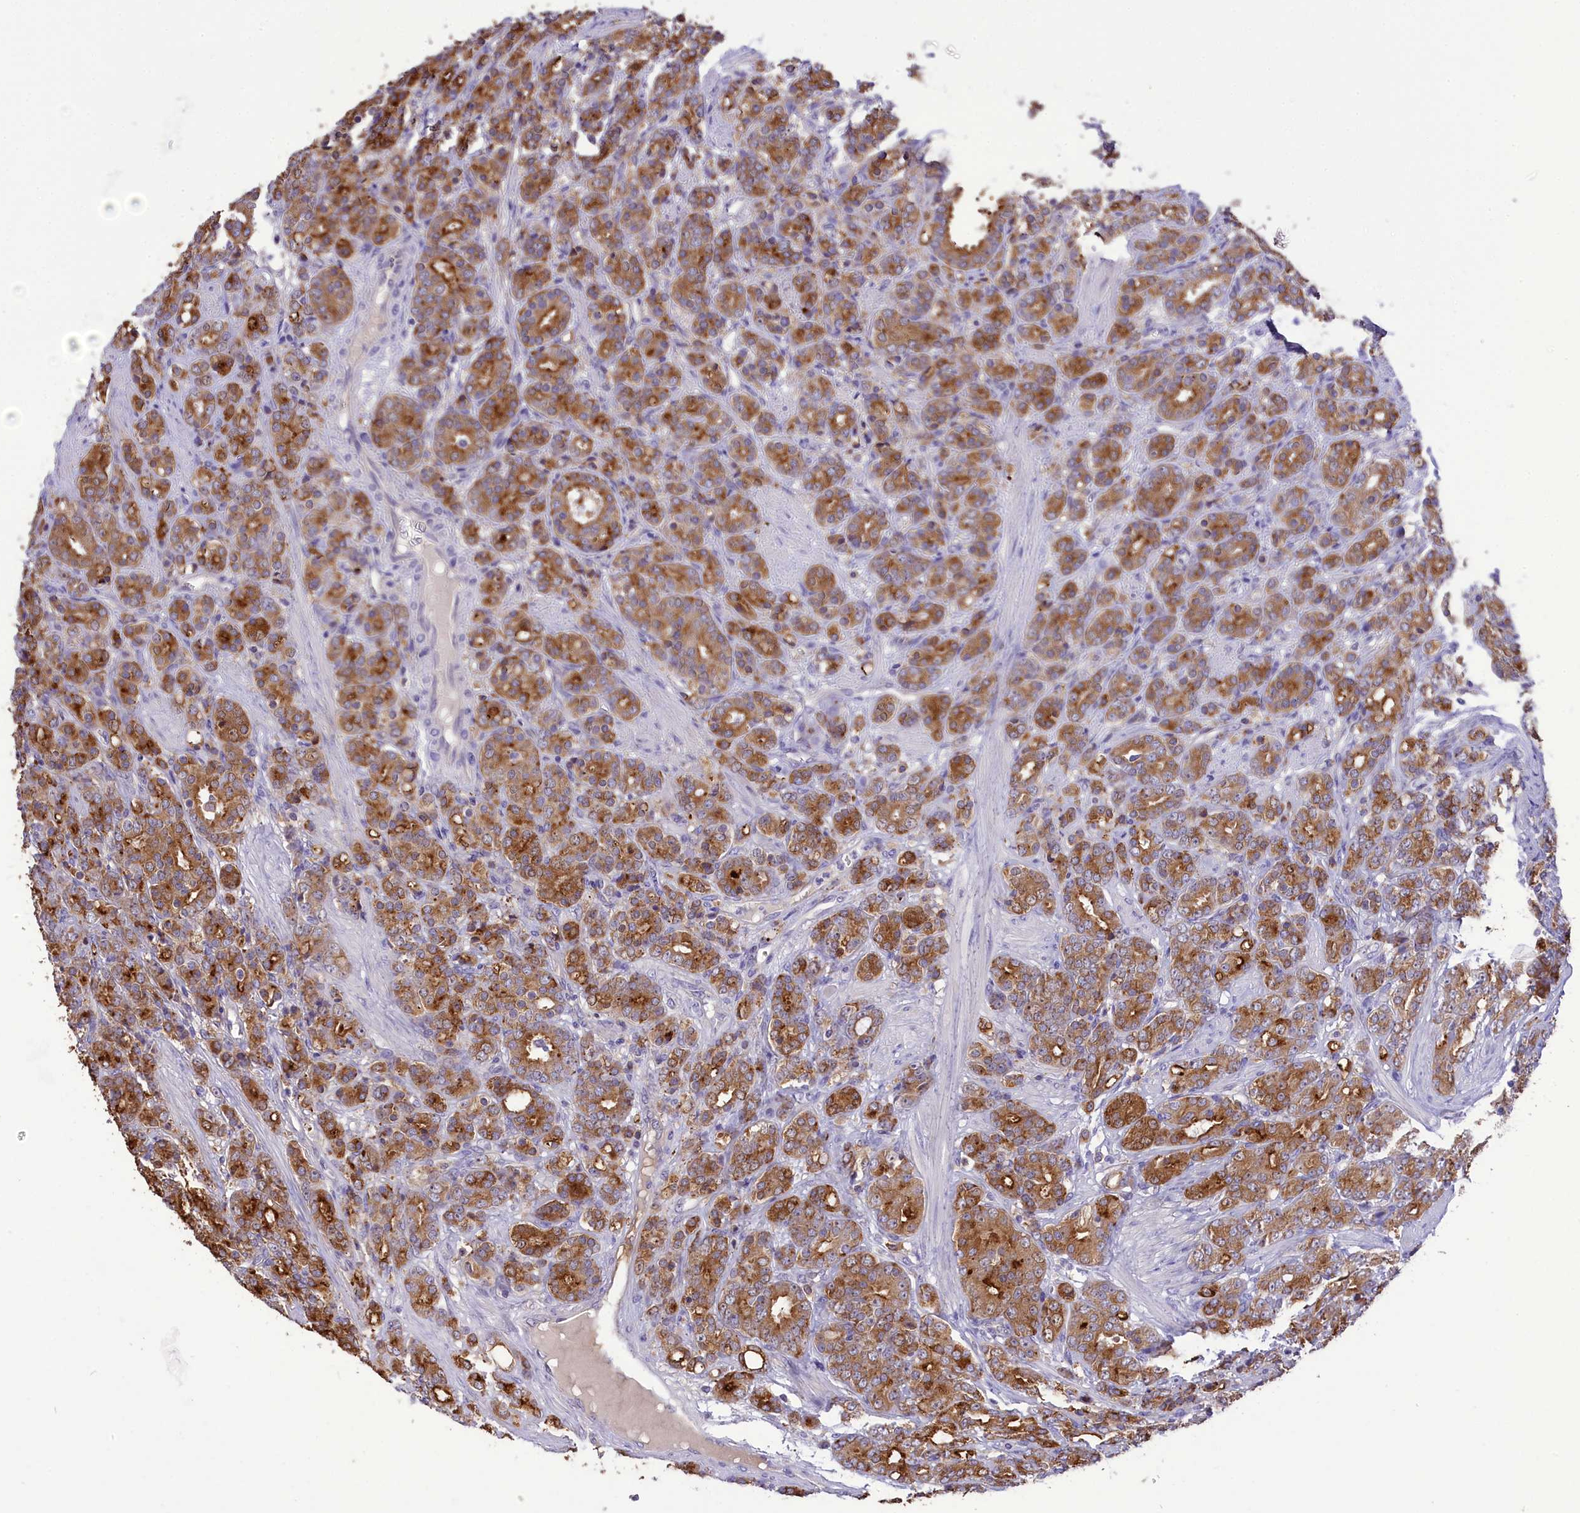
{"staining": {"intensity": "moderate", "quantity": ">75%", "location": "cytoplasmic/membranous"}, "tissue": "prostate cancer", "cell_type": "Tumor cells", "image_type": "cancer", "snomed": [{"axis": "morphology", "description": "Adenocarcinoma, High grade"}, {"axis": "topography", "description": "Prostate"}], "caption": "Immunohistochemical staining of prostate high-grade adenocarcinoma exhibits moderate cytoplasmic/membranous protein staining in approximately >75% of tumor cells.", "gene": "DCAF16", "patient": {"sex": "male", "age": 62}}